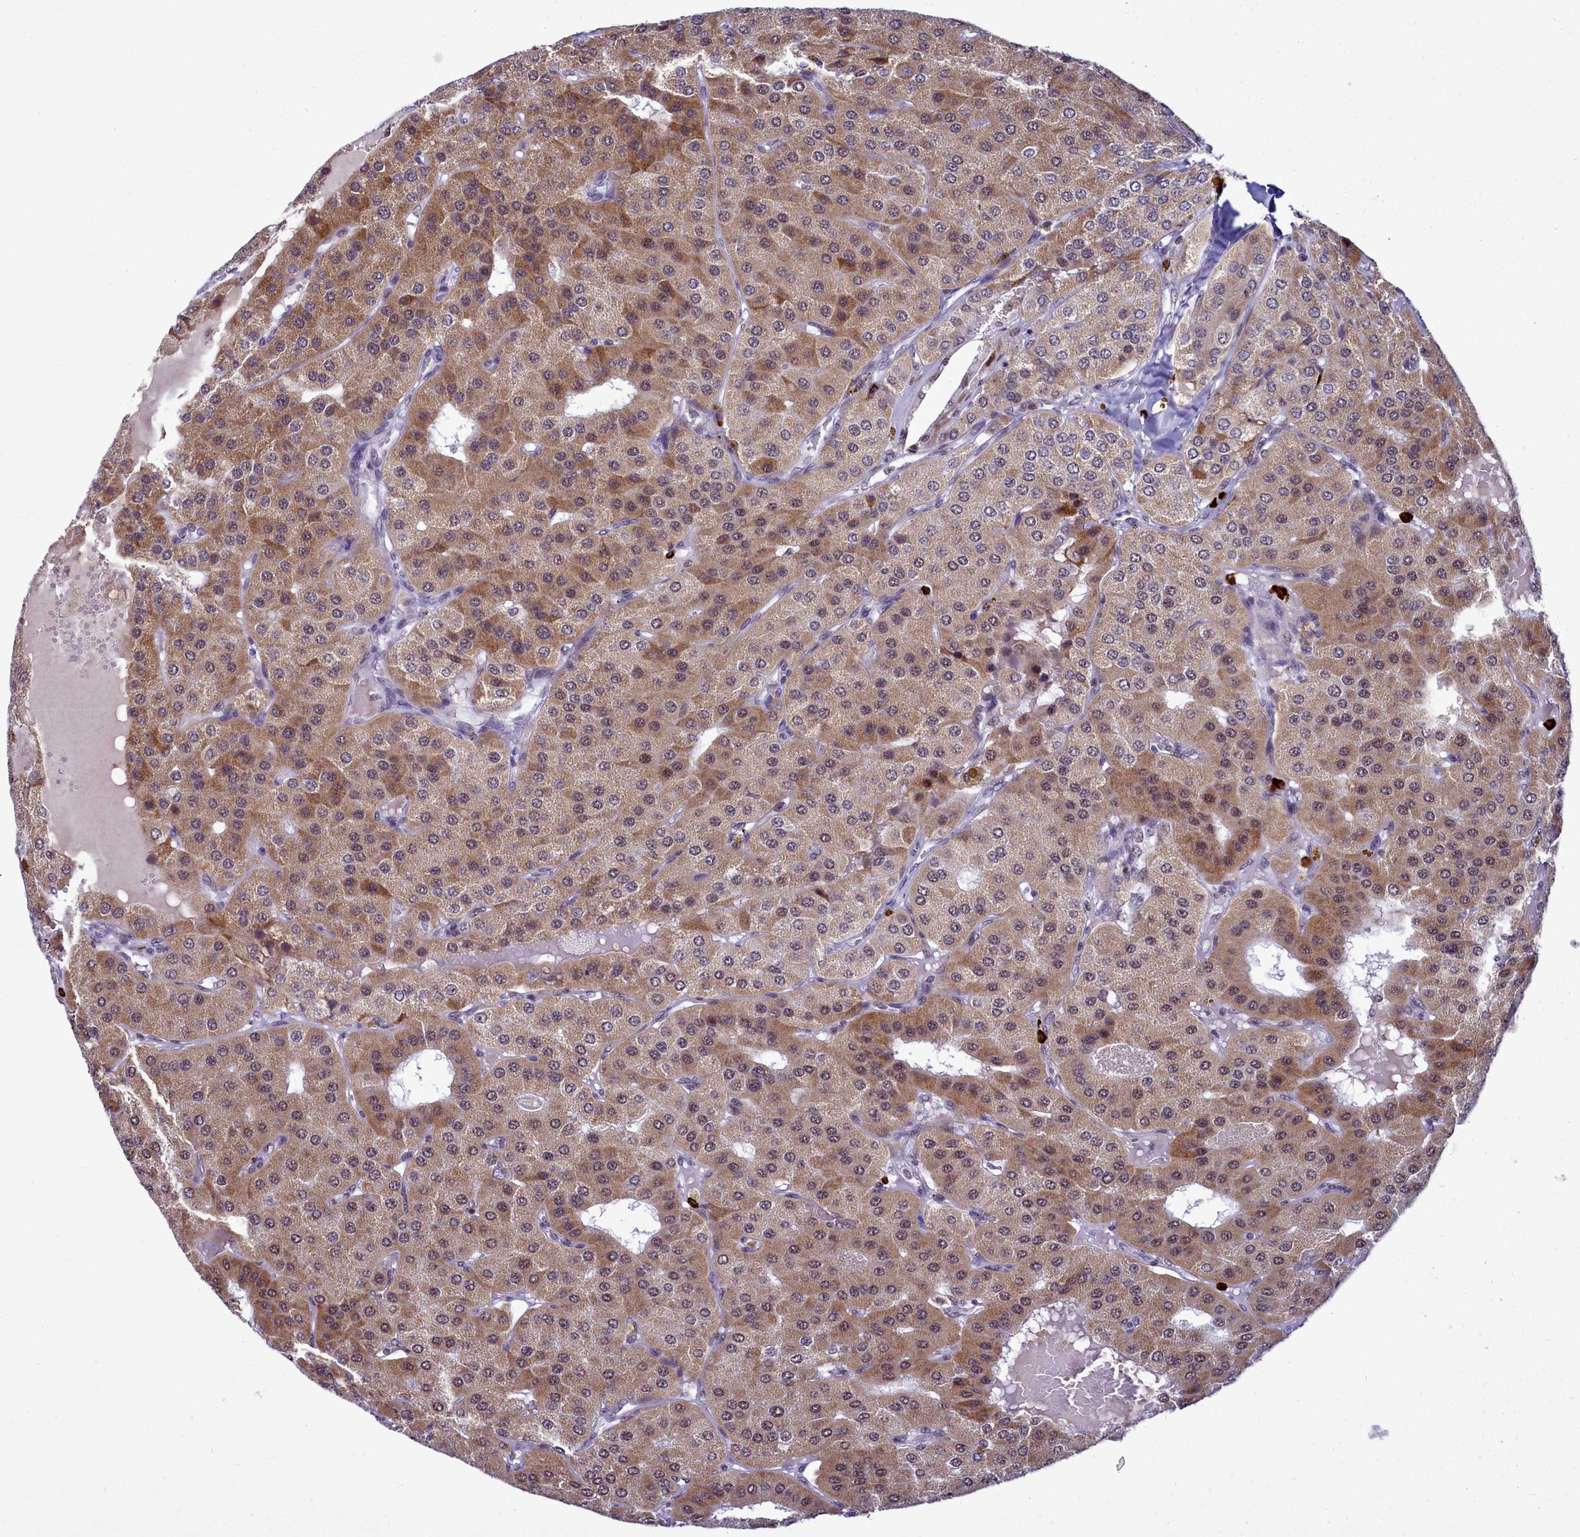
{"staining": {"intensity": "moderate", "quantity": ">75%", "location": "cytoplasmic/membranous,nuclear"}, "tissue": "parathyroid gland", "cell_type": "Glandular cells", "image_type": "normal", "snomed": [{"axis": "morphology", "description": "Normal tissue, NOS"}, {"axis": "morphology", "description": "Adenoma, NOS"}, {"axis": "topography", "description": "Parathyroid gland"}], "caption": "High-power microscopy captured an immunohistochemistry histopathology image of normal parathyroid gland, revealing moderate cytoplasmic/membranous,nuclear staining in approximately >75% of glandular cells.", "gene": "POM121L2", "patient": {"sex": "female", "age": 86}}